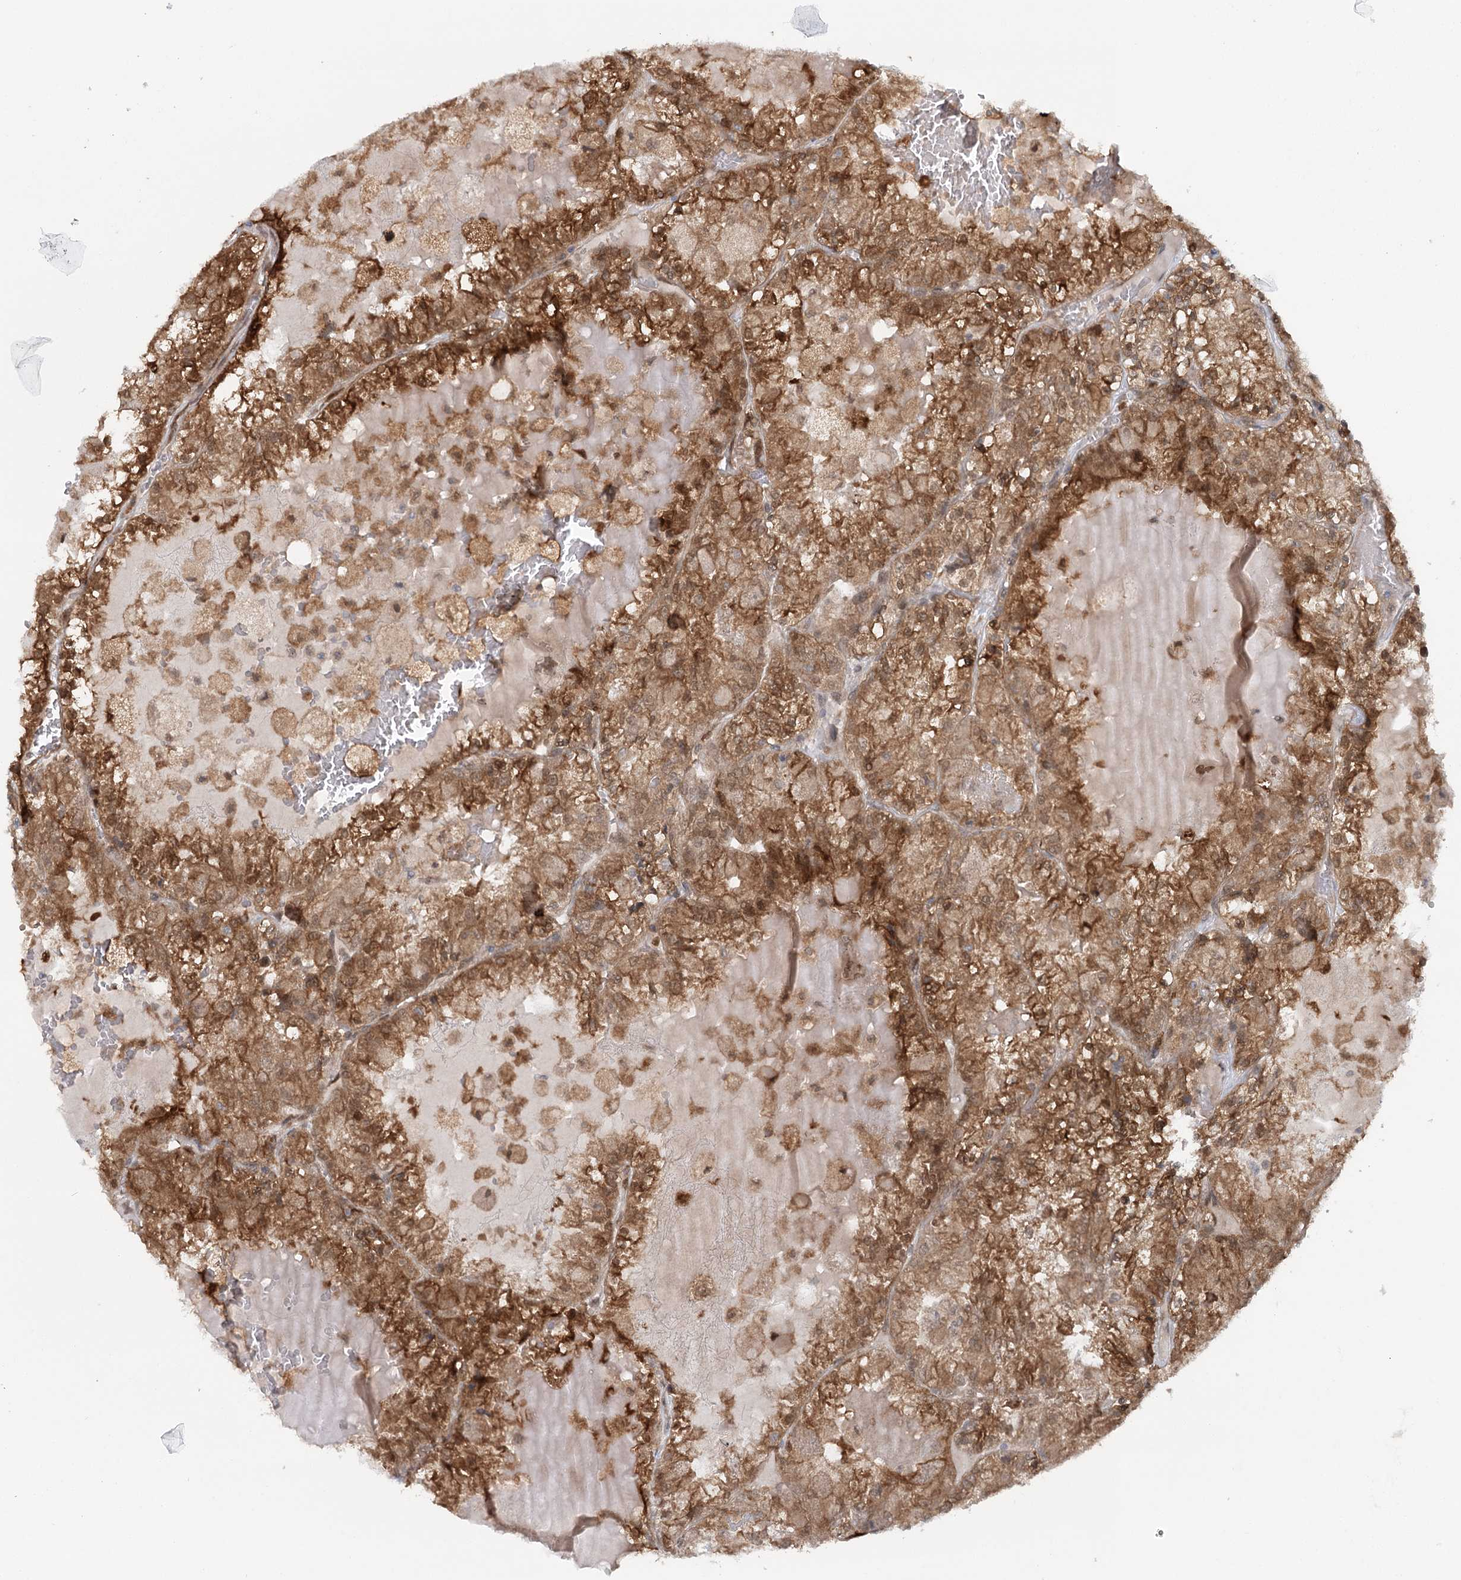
{"staining": {"intensity": "moderate", "quantity": ">75%", "location": "cytoplasmic/membranous,nuclear"}, "tissue": "renal cancer", "cell_type": "Tumor cells", "image_type": "cancer", "snomed": [{"axis": "morphology", "description": "Adenocarcinoma, NOS"}, {"axis": "topography", "description": "Kidney"}], "caption": "A photomicrograph of renal cancer (adenocarcinoma) stained for a protein shows moderate cytoplasmic/membranous and nuclear brown staining in tumor cells.", "gene": "GBE1", "patient": {"sex": "female", "age": 56}}